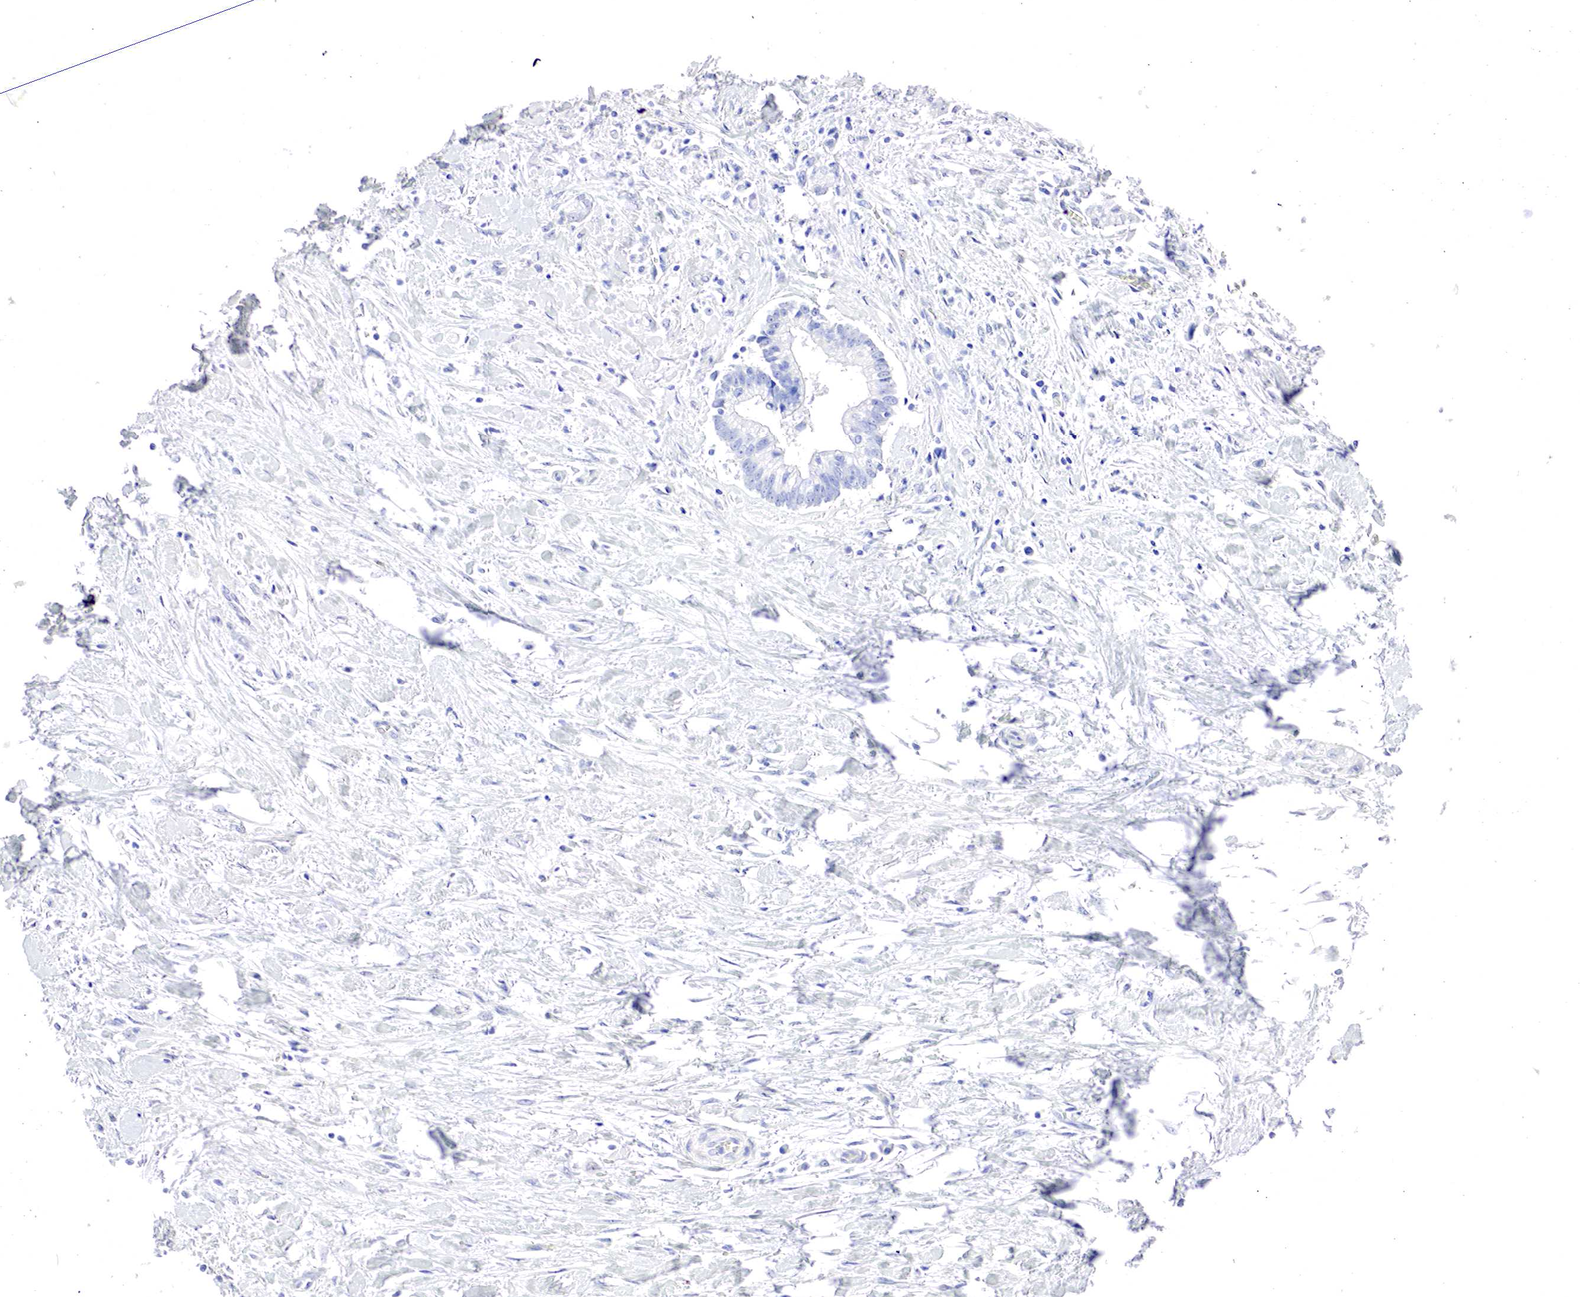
{"staining": {"intensity": "negative", "quantity": "none", "location": "none"}, "tissue": "liver cancer", "cell_type": "Tumor cells", "image_type": "cancer", "snomed": [{"axis": "morphology", "description": "Cholangiocarcinoma"}, {"axis": "topography", "description": "Liver"}], "caption": "Image shows no protein staining in tumor cells of cholangiocarcinoma (liver) tissue.", "gene": "OTC", "patient": {"sex": "male", "age": 57}}